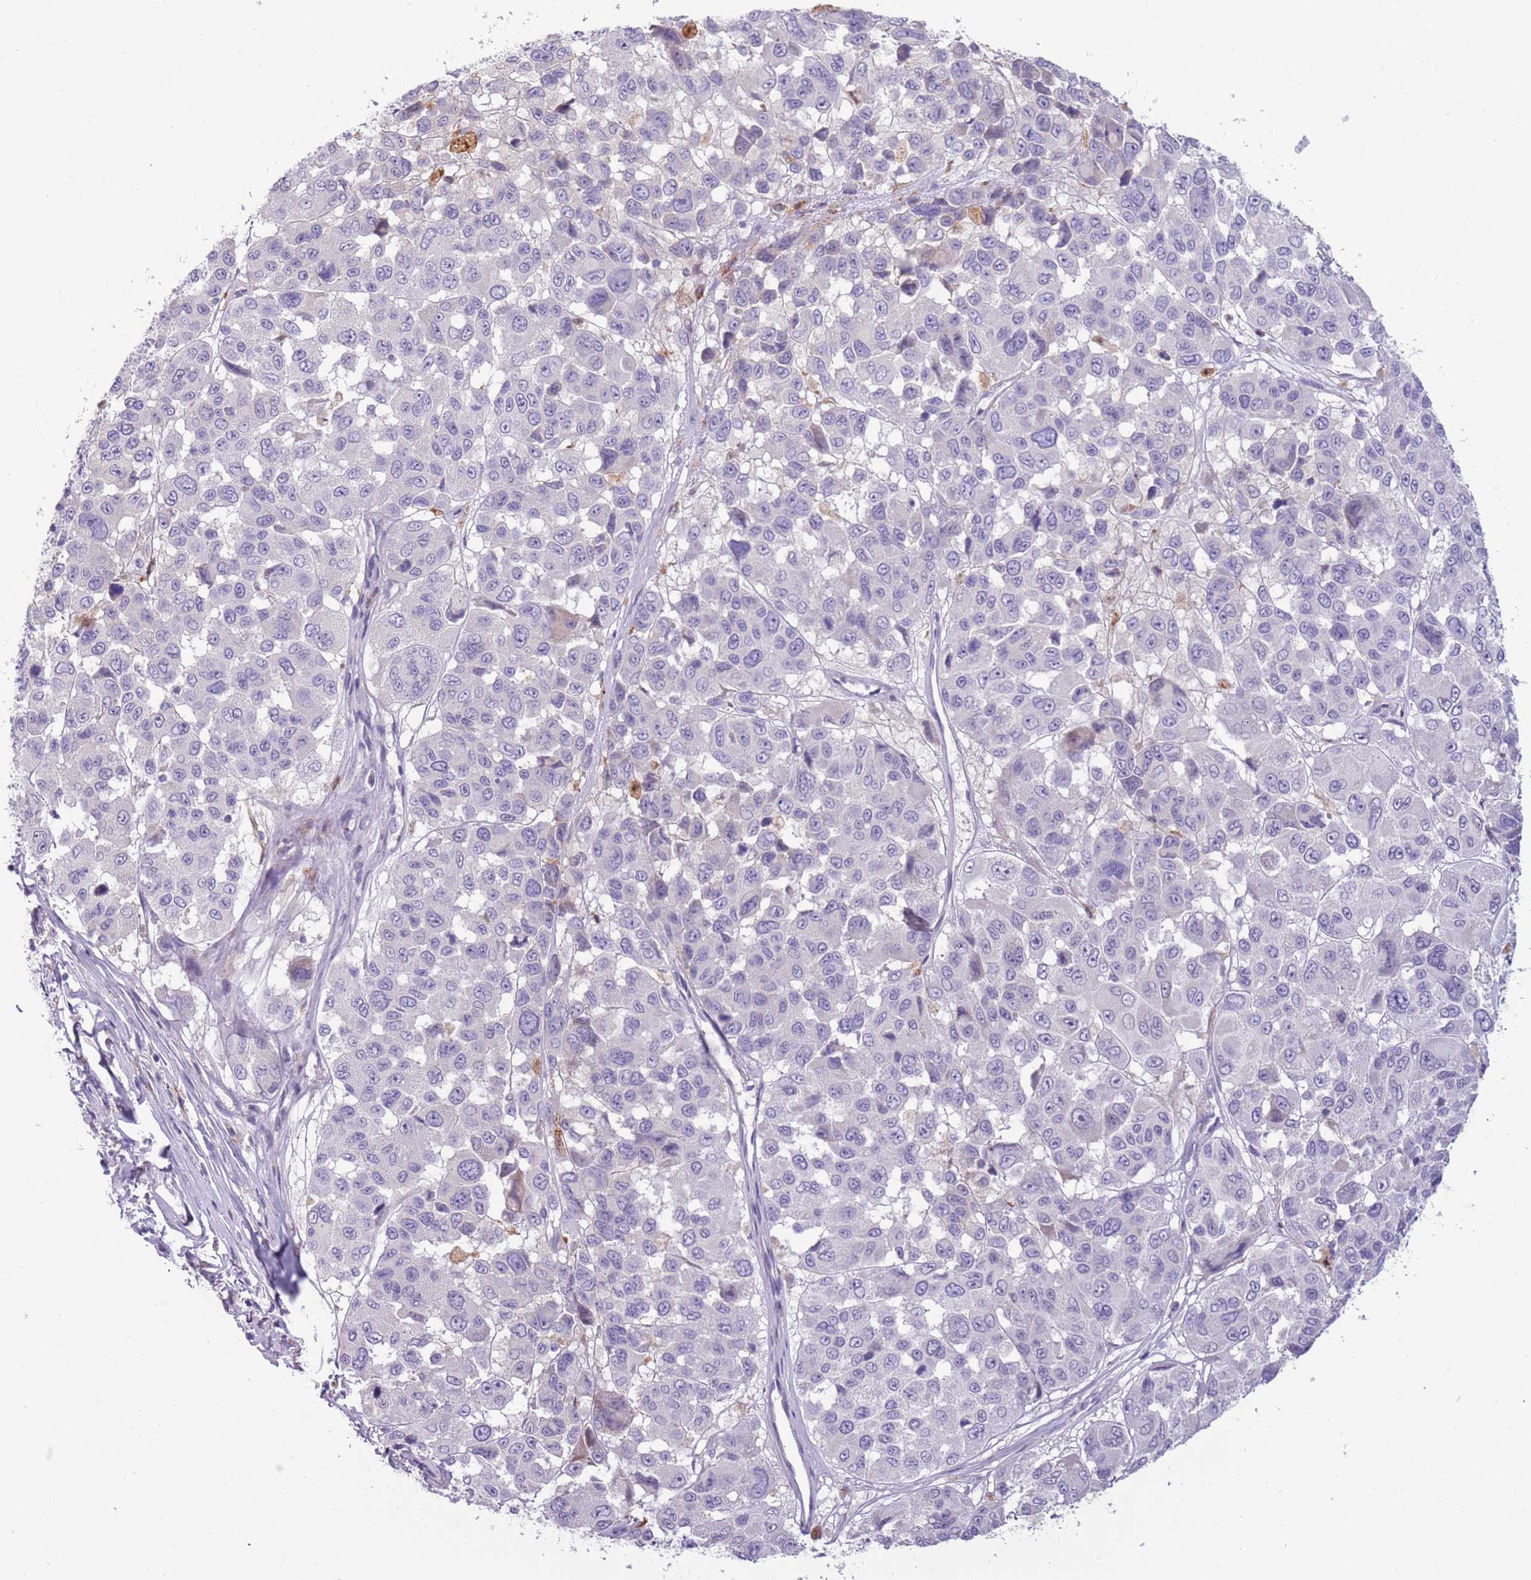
{"staining": {"intensity": "negative", "quantity": "none", "location": "none"}, "tissue": "melanoma", "cell_type": "Tumor cells", "image_type": "cancer", "snomed": [{"axis": "morphology", "description": "Malignant melanoma, NOS"}, {"axis": "topography", "description": "Skin"}], "caption": "Immunohistochemical staining of human malignant melanoma shows no significant positivity in tumor cells. (Stains: DAB IHC with hematoxylin counter stain, Microscopy: brightfield microscopy at high magnification).", "gene": "NWD2", "patient": {"sex": "female", "age": 66}}